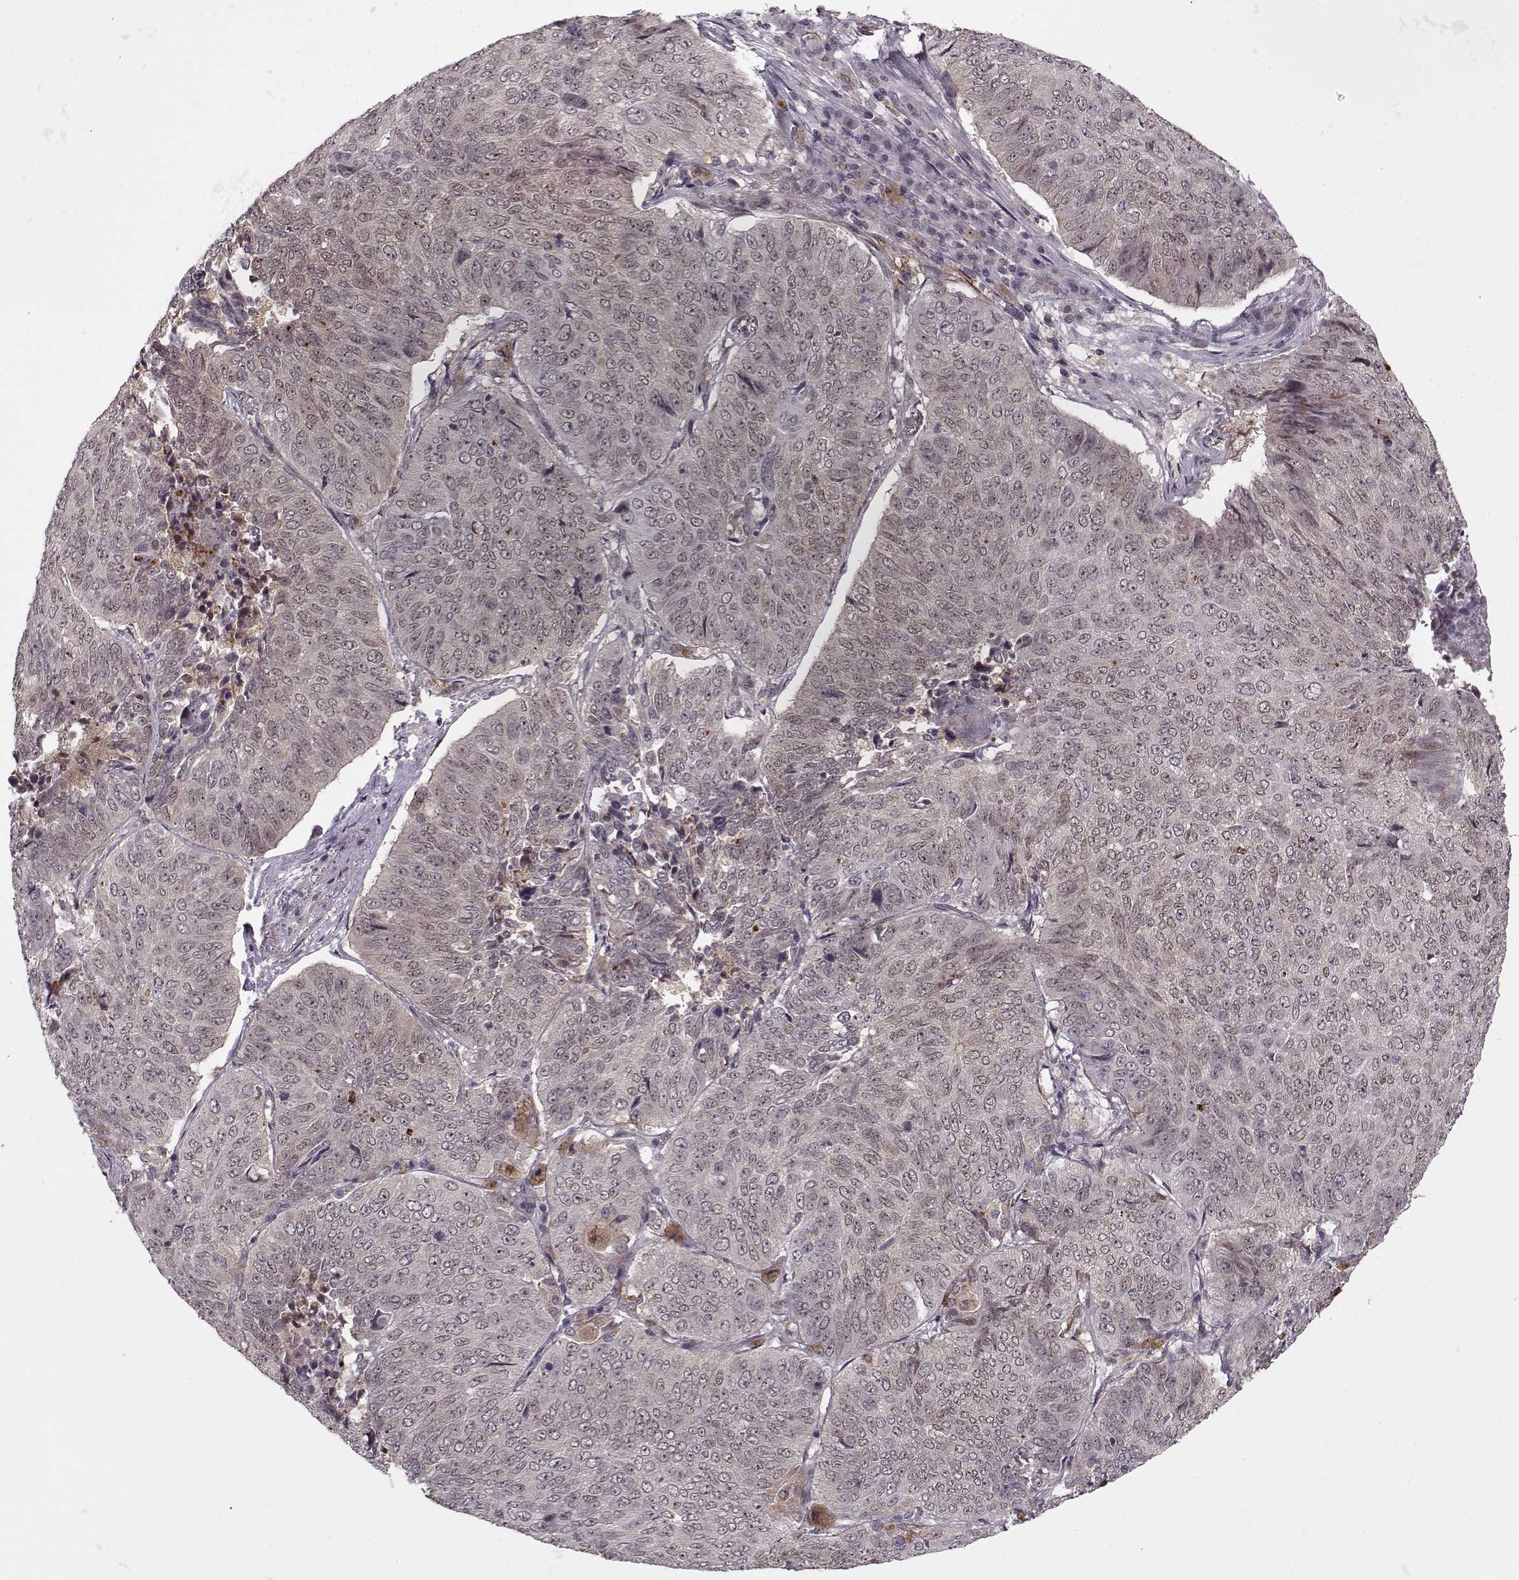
{"staining": {"intensity": "negative", "quantity": "none", "location": "none"}, "tissue": "lung cancer", "cell_type": "Tumor cells", "image_type": "cancer", "snomed": [{"axis": "morphology", "description": "Normal tissue, NOS"}, {"axis": "morphology", "description": "Squamous cell carcinoma, NOS"}, {"axis": "topography", "description": "Bronchus"}, {"axis": "topography", "description": "Lung"}], "caption": "This is a micrograph of IHC staining of lung cancer (squamous cell carcinoma), which shows no expression in tumor cells.", "gene": "DENND4B", "patient": {"sex": "male", "age": 64}}